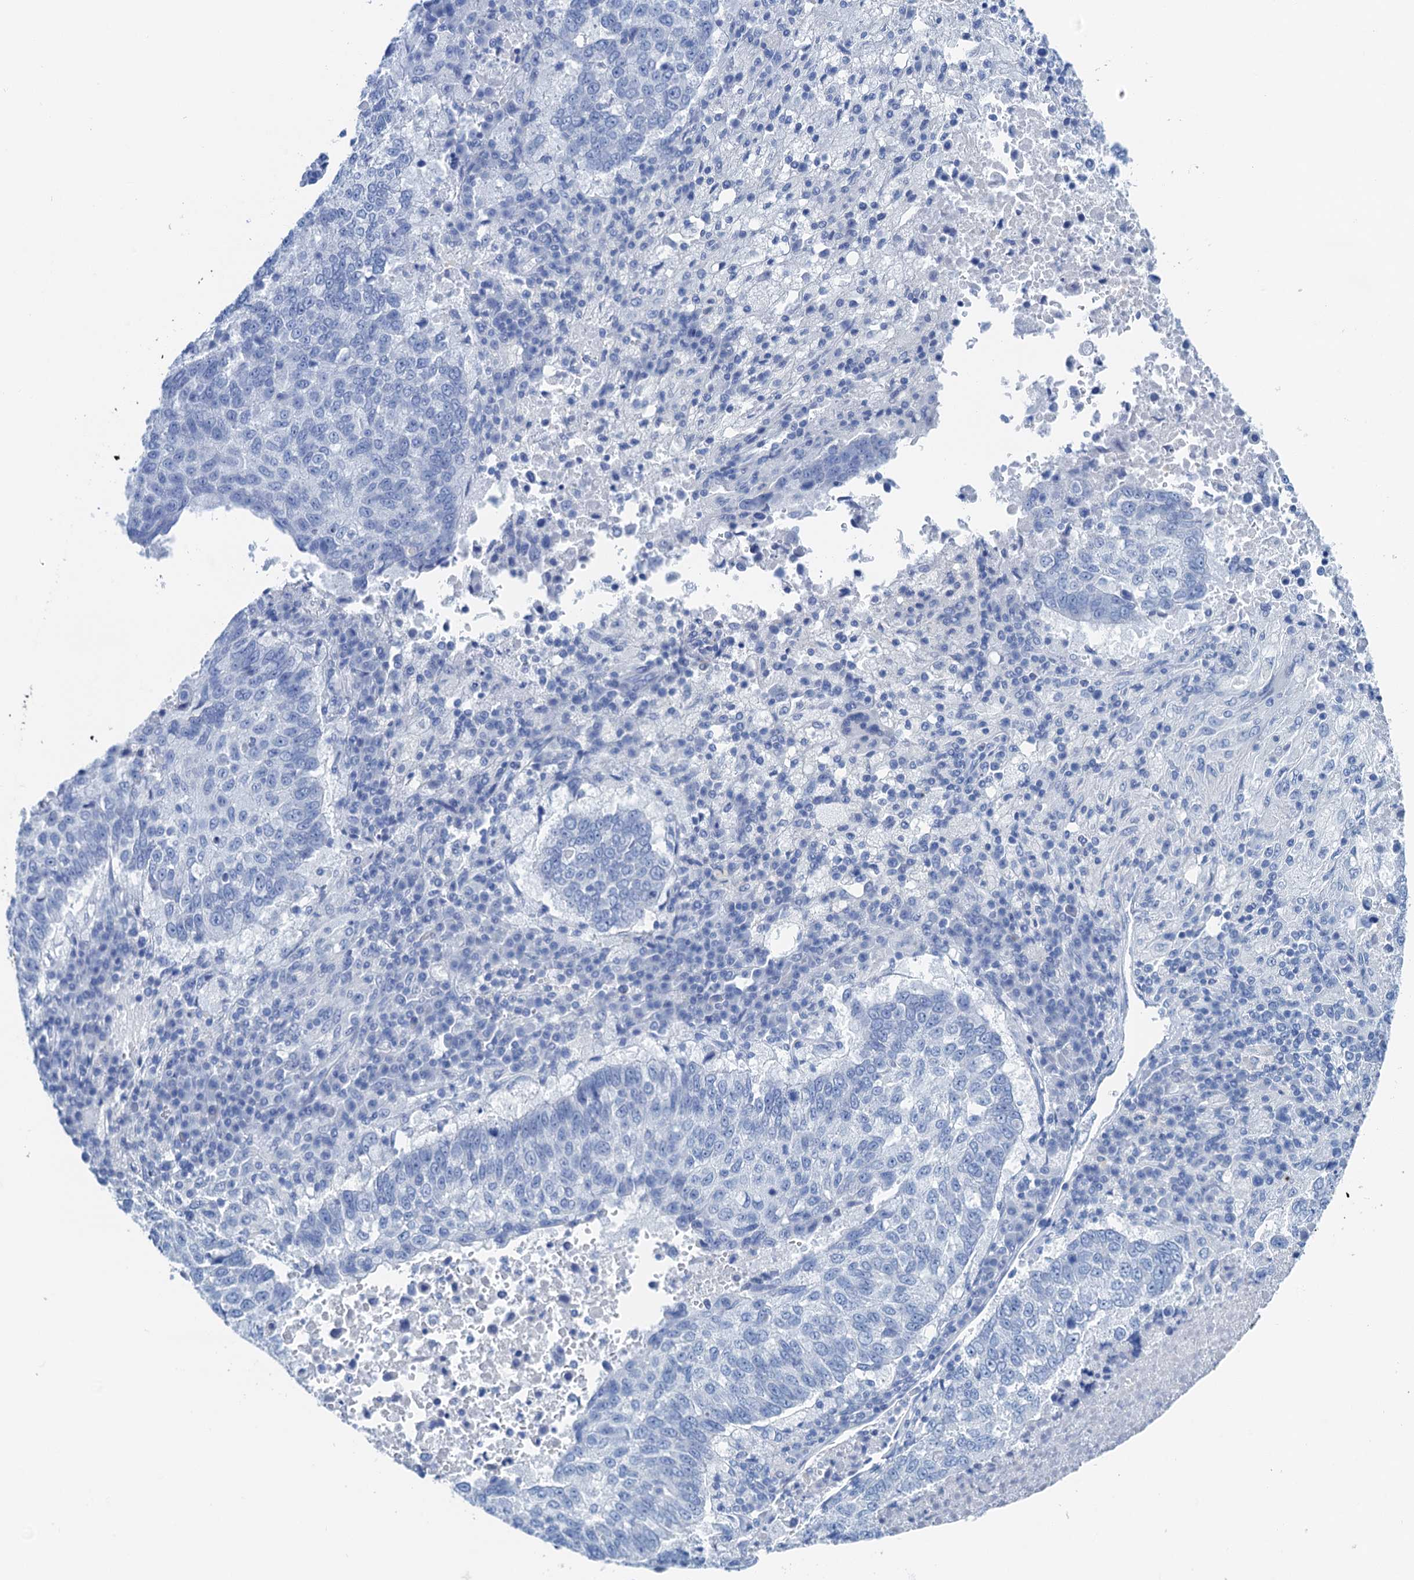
{"staining": {"intensity": "negative", "quantity": "none", "location": "none"}, "tissue": "lung cancer", "cell_type": "Tumor cells", "image_type": "cancer", "snomed": [{"axis": "morphology", "description": "Squamous cell carcinoma, NOS"}, {"axis": "topography", "description": "Lung"}], "caption": "Immunohistochemistry (IHC) histopathology image of neoplastic tissue: human lung cancer (squamous cell carcinoma) stained with DAB (3,3'-diaminobenzidine) exhibits no significant protein positivity in tumor cells. (DAB (3,3'-diaminobenzidine) IHC visualized using brightfield microscopy, high magnification).", "gene": "NLRP10", "patient": {"sex": "male", "age": 73}}